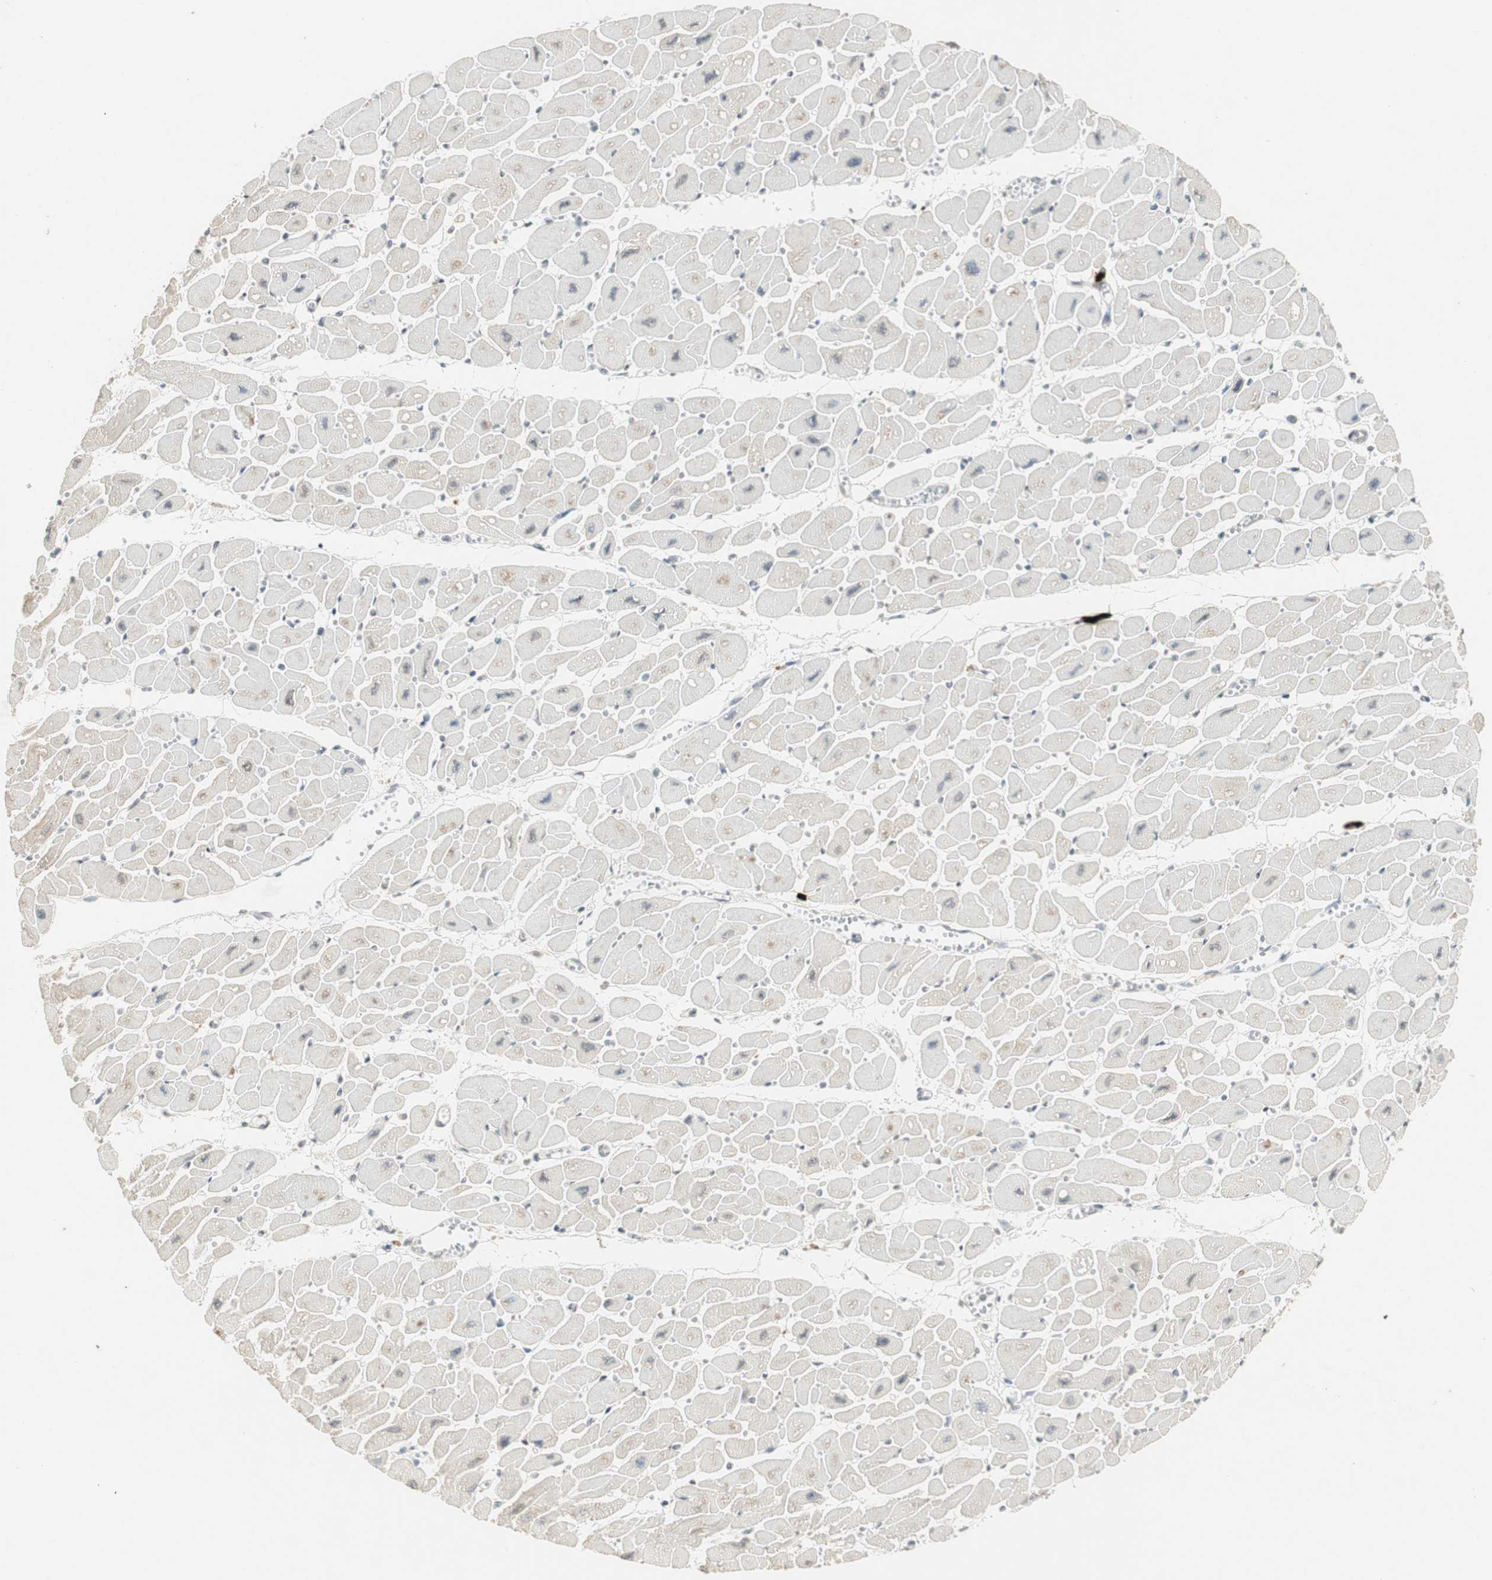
{"staining": {"intensity": "weak", "quantity": "25%-75%", "location": "cytoplasmic/membranous,nuclear"}, "tissue": "heart muscle", "cell_type": "Cardiomyocytes", "image_type": "normal", "snomed": [{"axis": "morphology", "description": "Normal tissue, NOS"}, {"axis": "topography", "description": "Heart"}], "caption": "IHC photomicrograph of benign heart muscle stained for a protein (brown), which exhibits low levels of weak cytoplasmic/membranous,nuclear expression in about 25%-75% of cardiomyocytes.", "gene": "ETV4", "patient": {"sex": "female", "age": 54}}